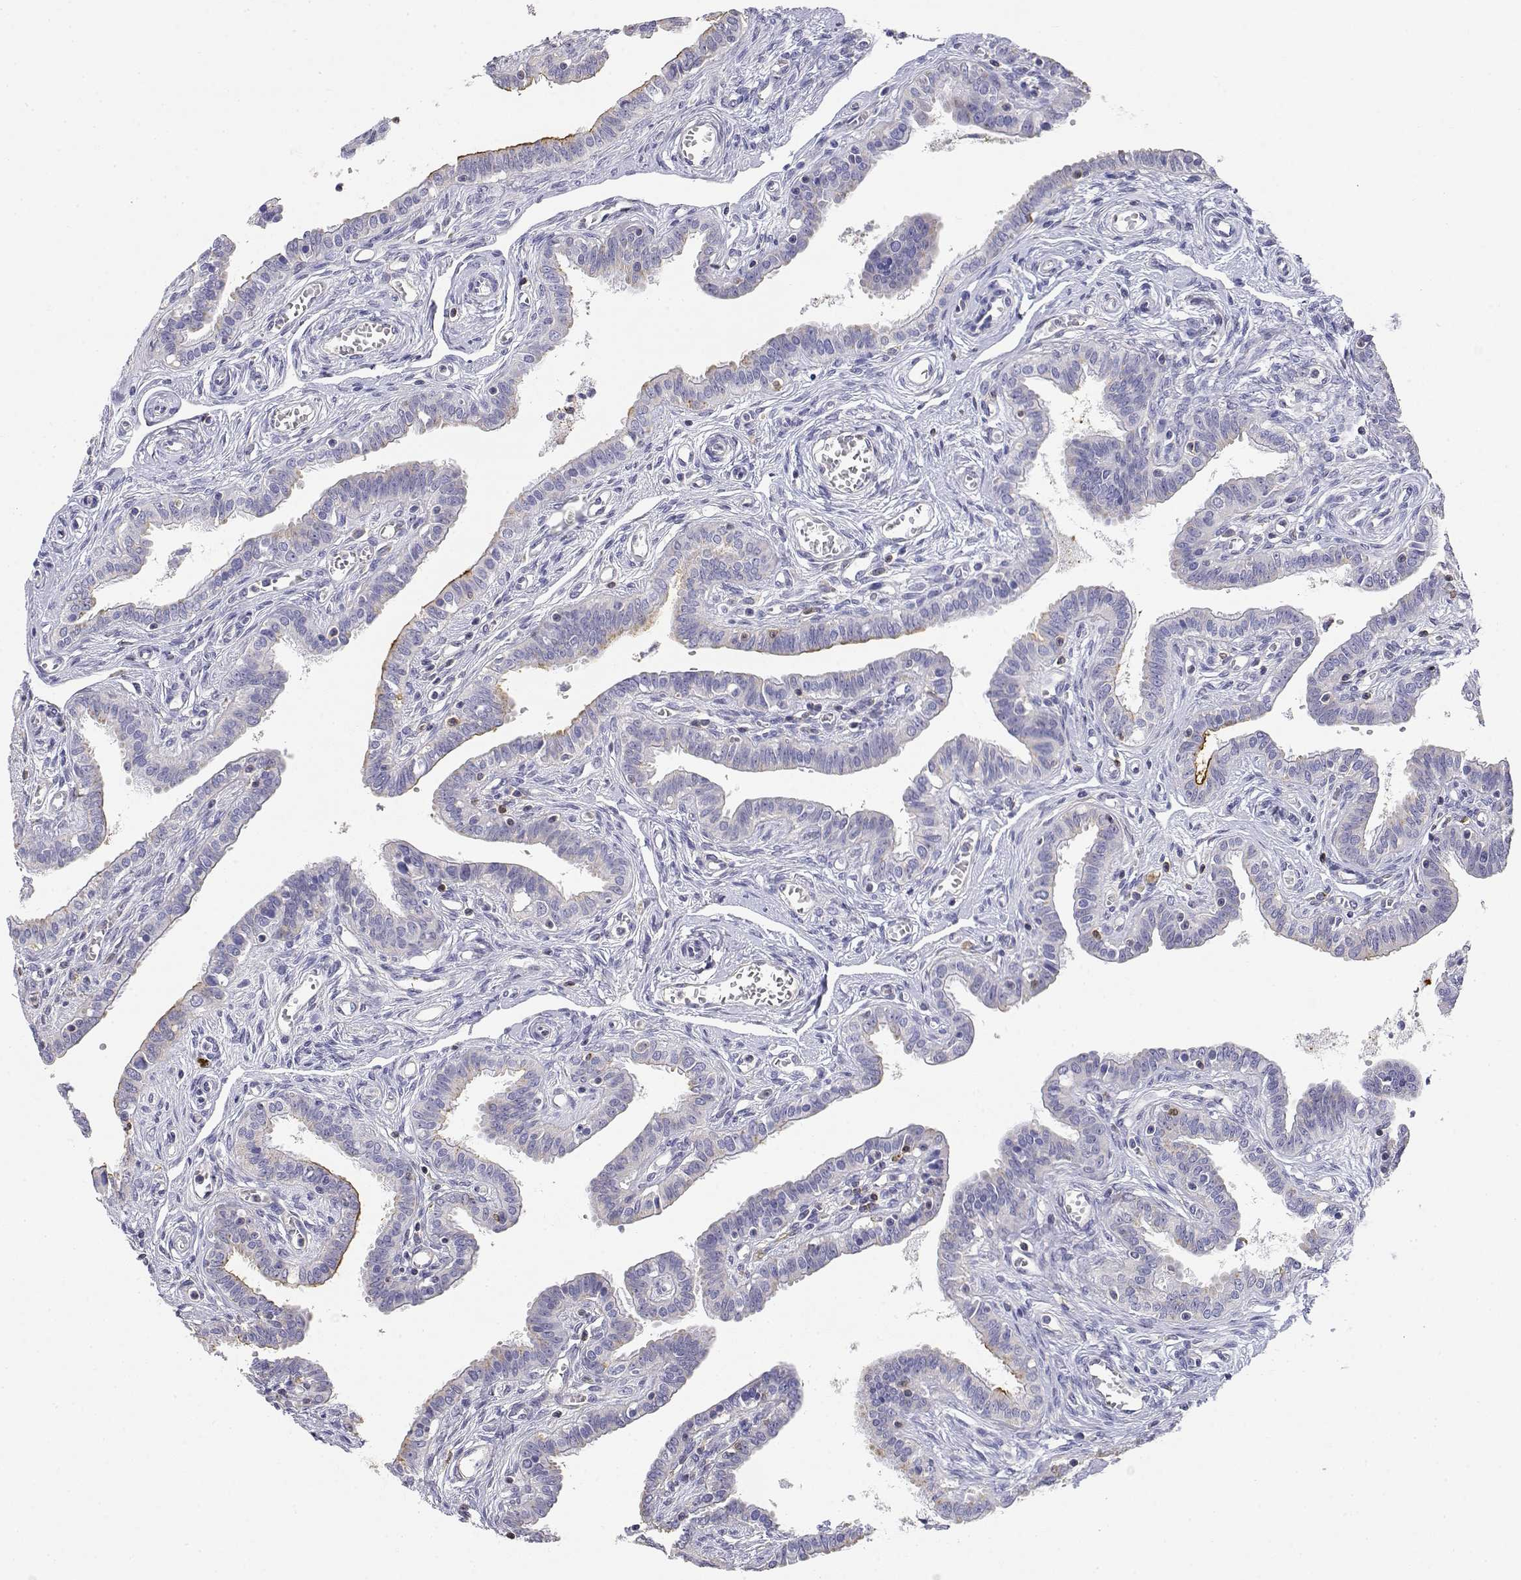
{"staining": {"intensity": "weak", "quantity": "<25%", "location": "cytoplasmic/membranous"}, "tissue": "fallopian tube", "cell_type": "Glandular cells", "image_type": "normal", "snomed": [{"axis": "morphology", "description": "Normal tissue, NOS"}, {"axis": "morphology", "description": "Carcinoma, endometroid"}, {"axis": "topography", "description": "Fallopian tube"}, {"axis": "topography", "description": "Ovary"}], "caption": "This is a micrograph of immunohistochemistry (IHC) staining of normal fallopian tube, which shows no positivity in glandular cells. (DAB (3,3'-diaminobenzidine) IHC with hematoxylin counter stain).", "gene": "ADA", "patient": {"sex": "female", "age": 42}}